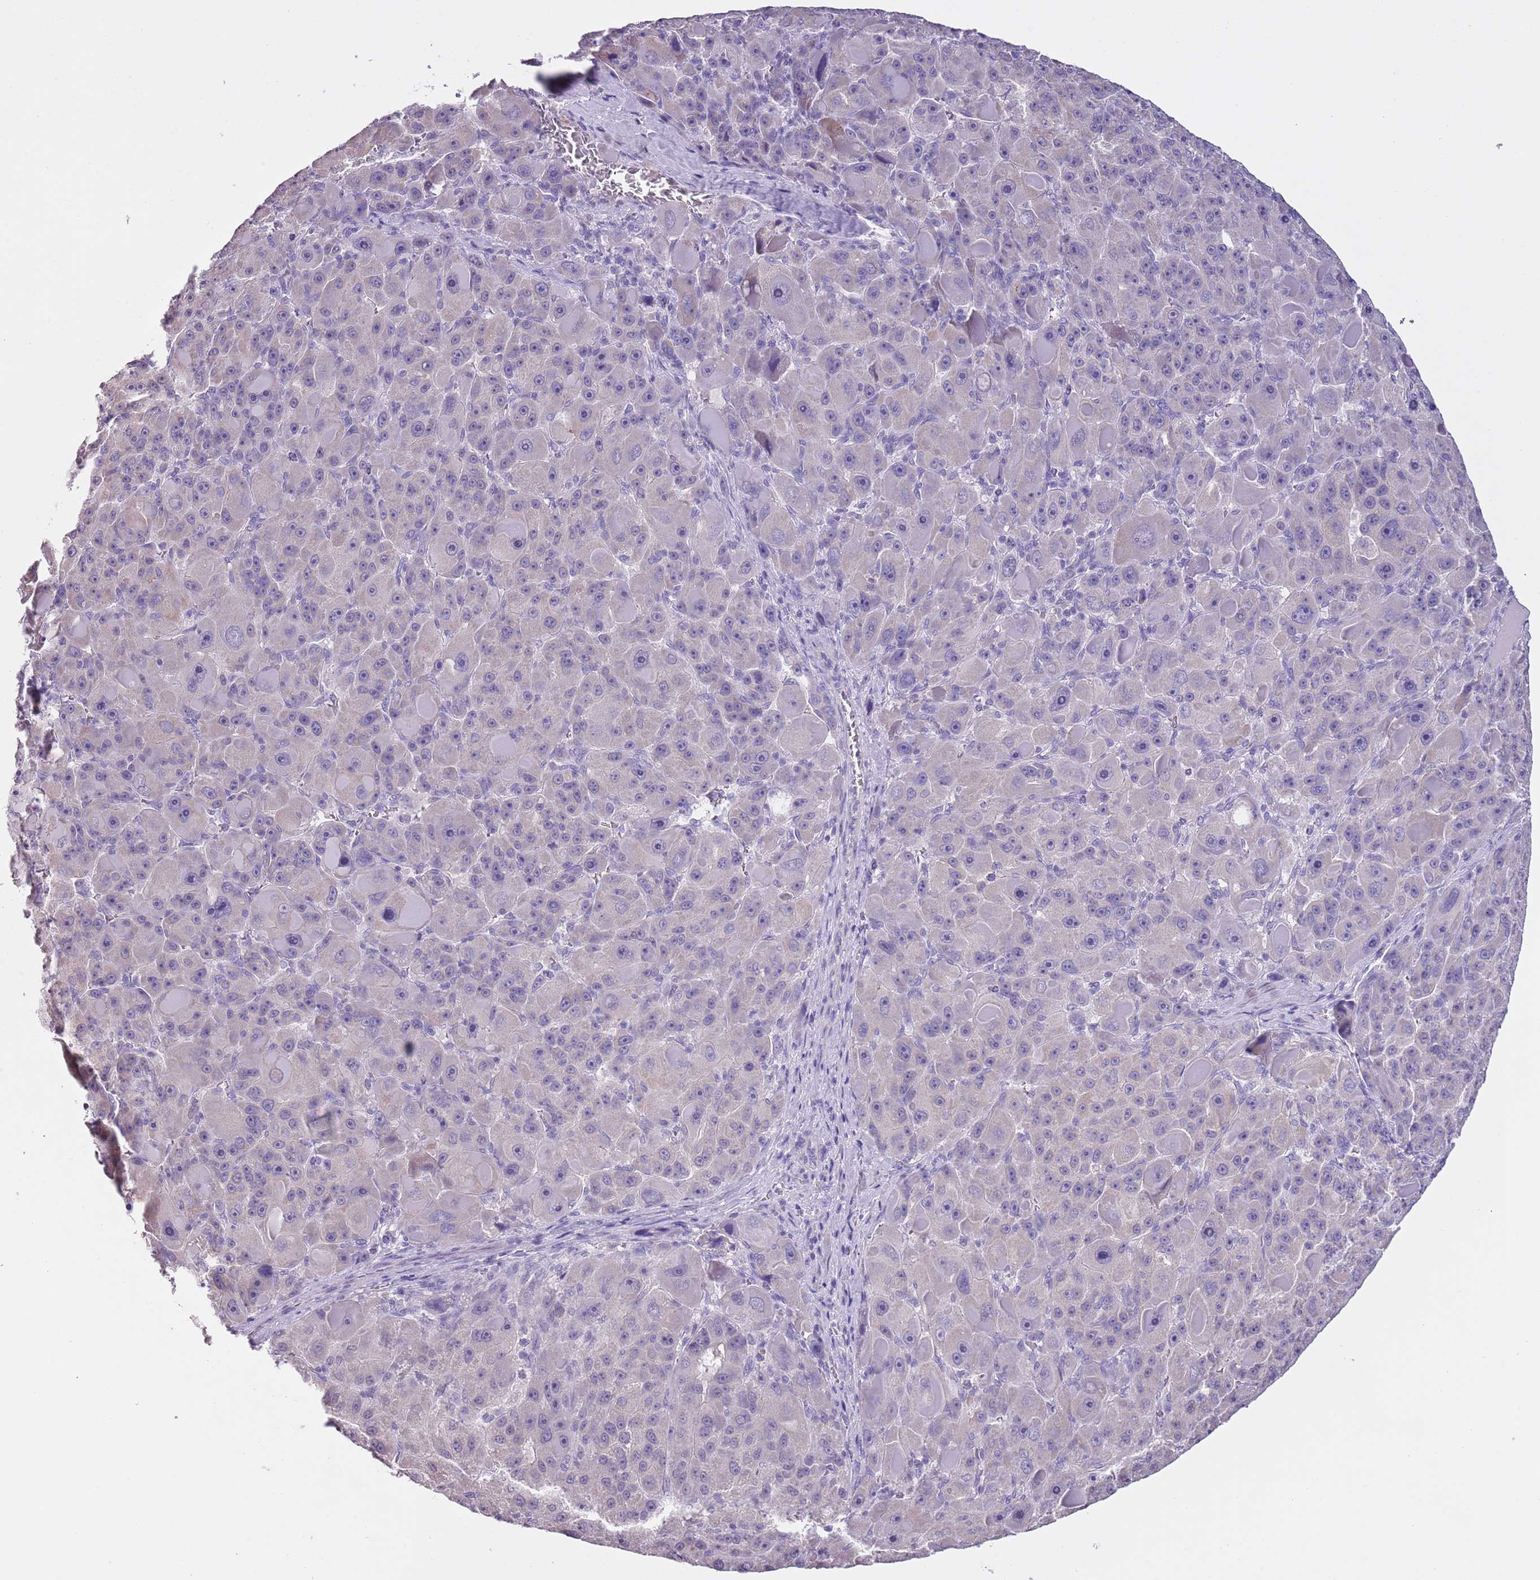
{"staining": {"intensity": "negative", "quantity": "none", "location": "none"}, "tissue": "liver cancer", "cell_type": "Tumor cells", "image_type": "cancer", "snomed": [{"axis": "morphology", "description": "Carcinoma, Hepatocellular, NOS"}, {"axis": "topography", "description": "Liver"}], "caption": "Immunohistochemical staining of human liver cancer (hepatocellular carcinoma) demonstrates no significant positivity in tumor cells.", "gene": "SLC35E3", "patient": {"sex": "male", "age": 76}}